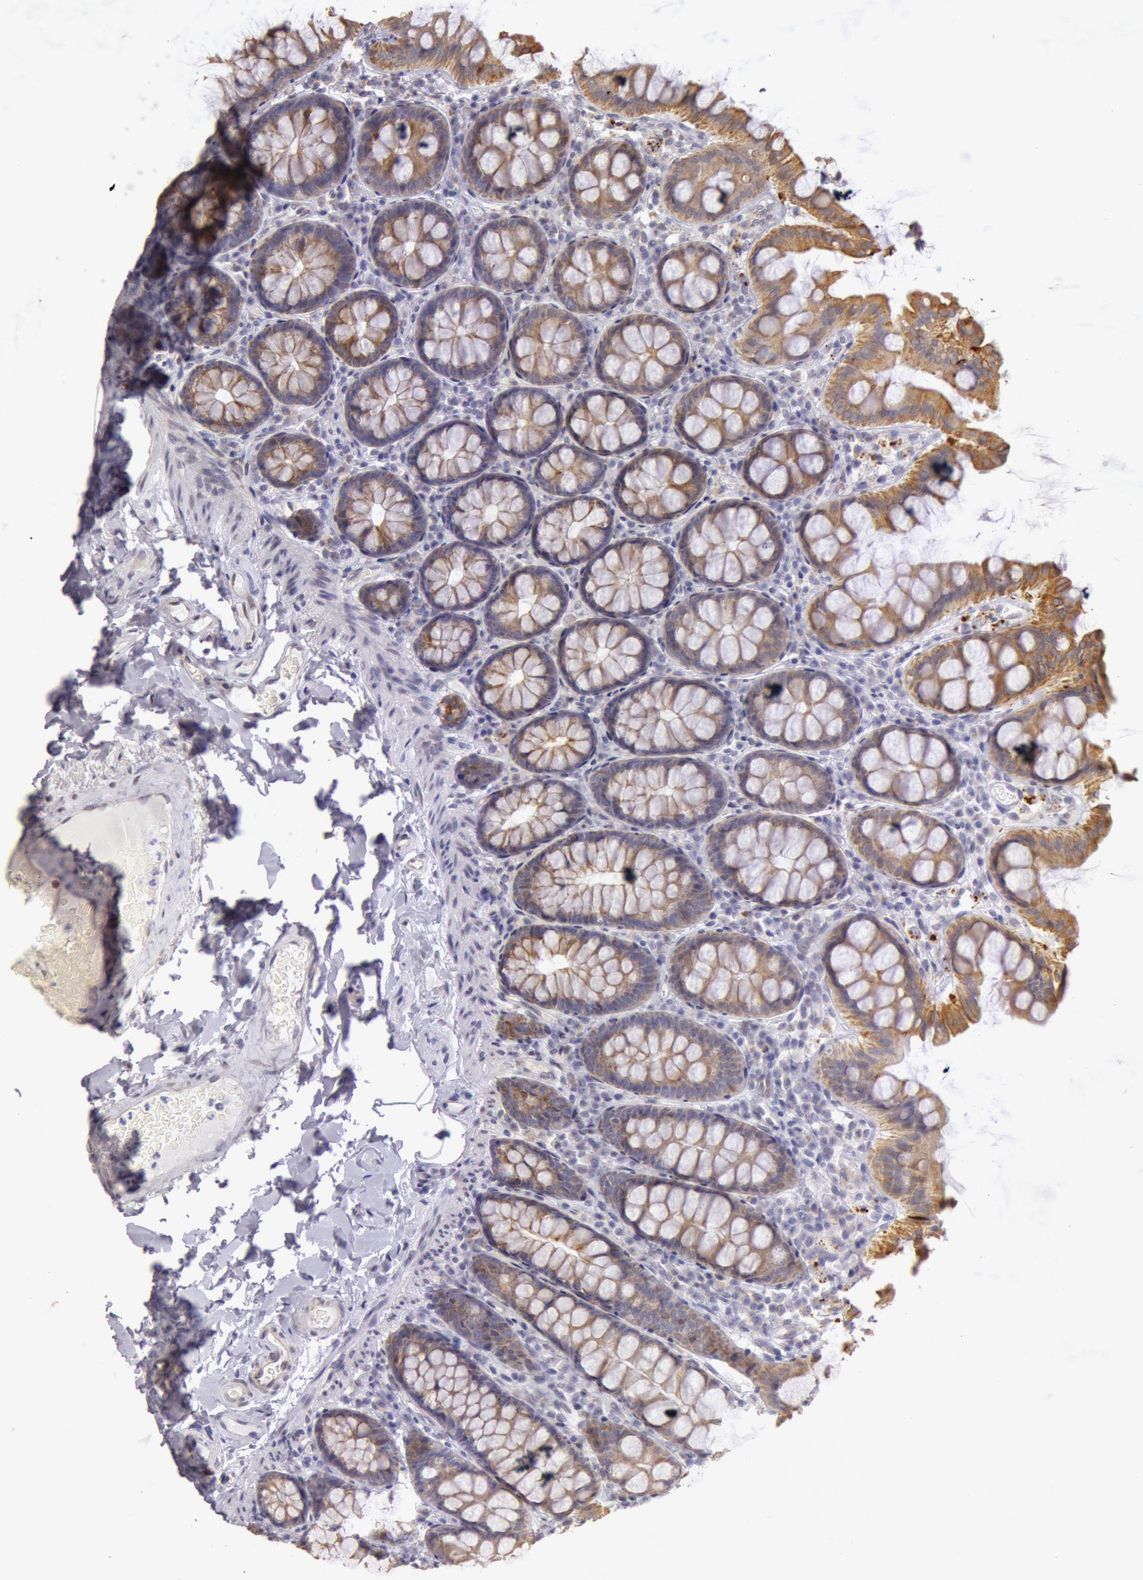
{"staining": {"intensity": "negative", "quantity": "none", "location": "none"}, "tissue": "colon", "cell_type": "Endothelial cells", "image_type": "normal", "snomed": [{"axis": "morphology", "description": "Normal tissue, NOS"}, {"axis": "topography", "description": "Colon"}], "caption": "The immunohistochemistry (IHC) micrograph has no significant positivity in endothelial cells of colon.", "gene": "KRT18", "patient": {"sex": "female", "age": 61}}